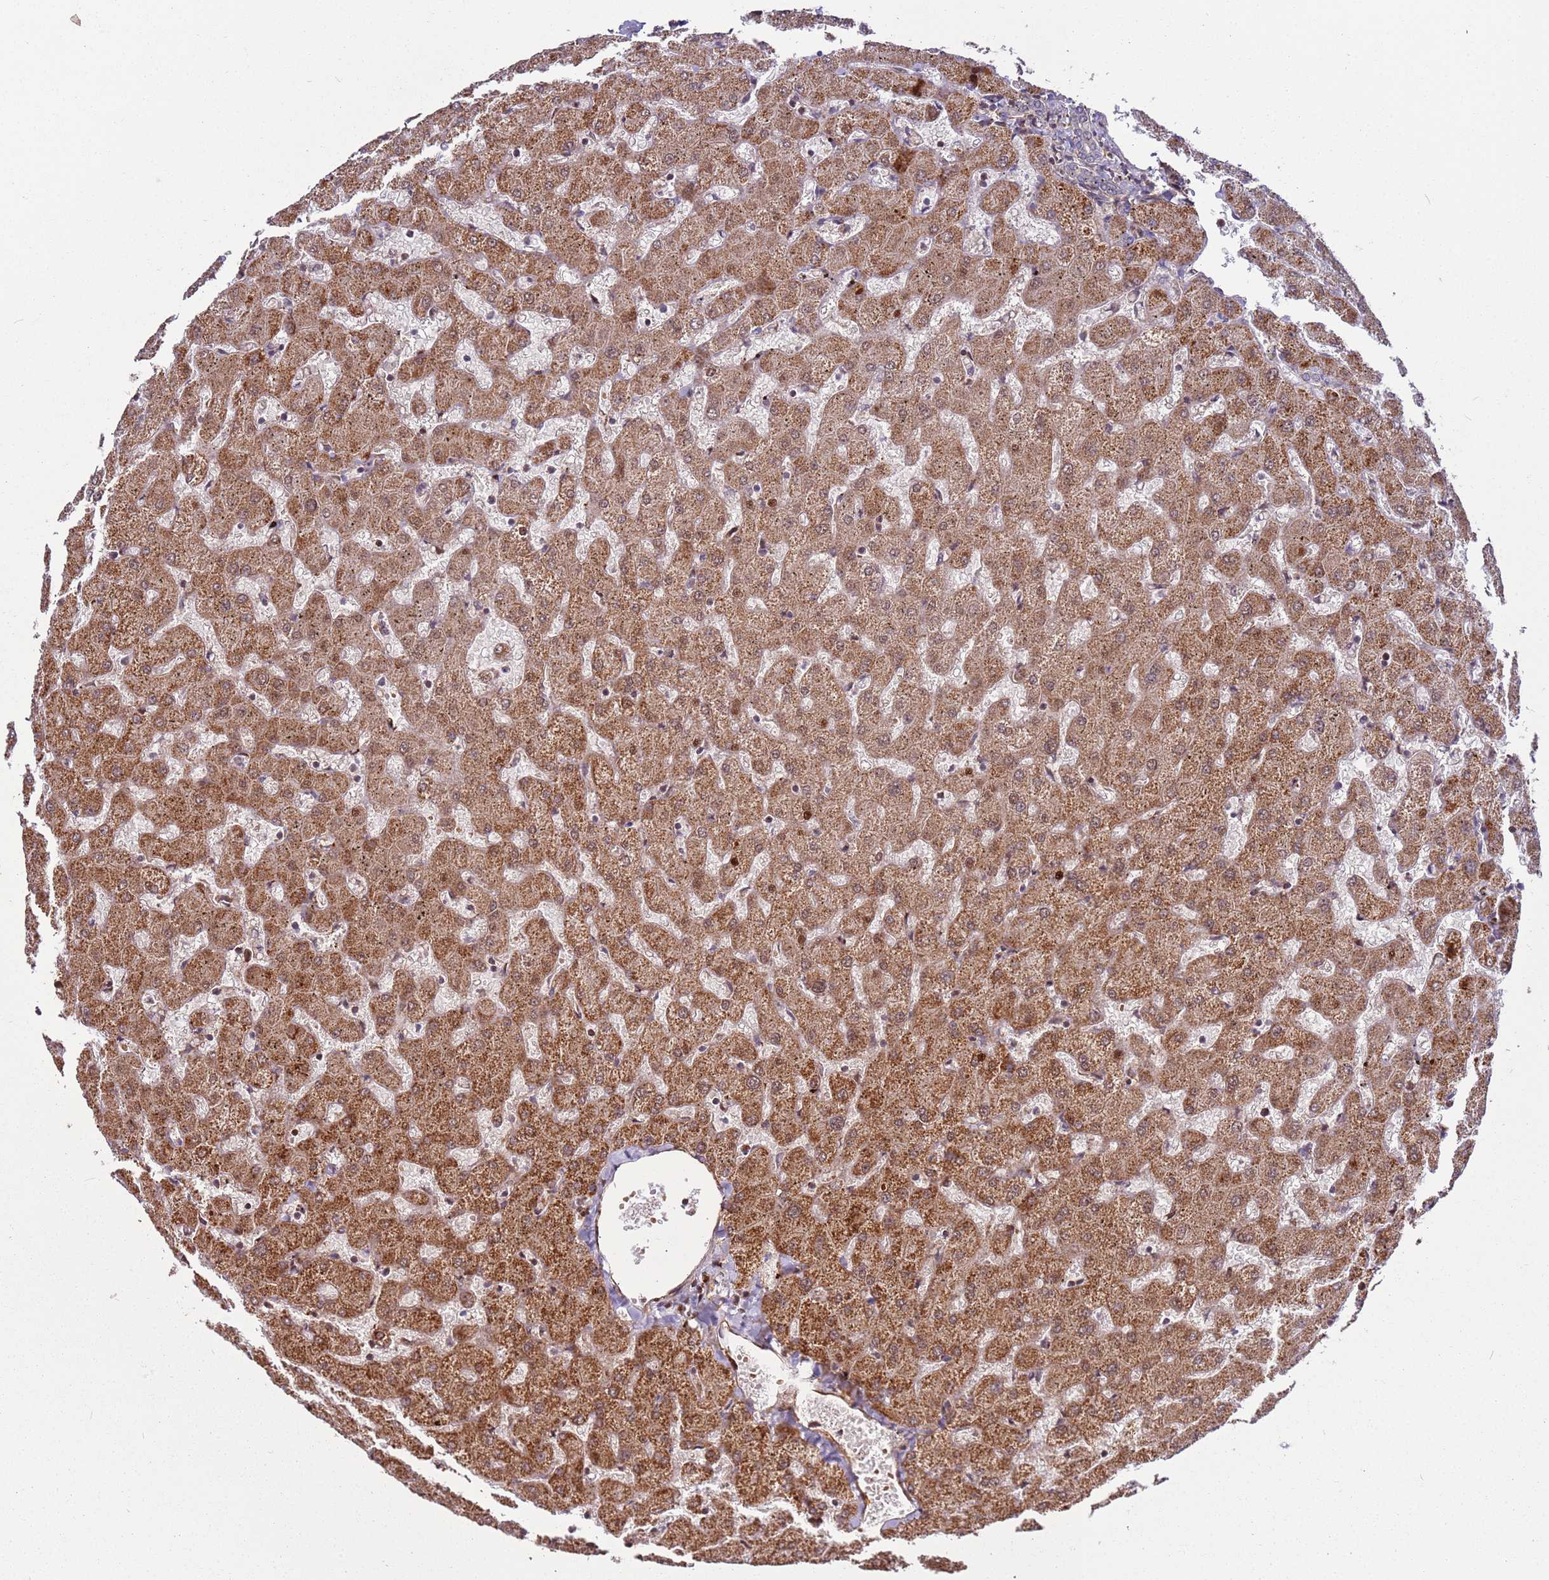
{"staining": {"intensity": "weak", "quantity": ">75%", "location": "cytoplasmic/membranous"}, "tissue": "liver", "cell_type": "Cholangiocytes", "image_type": "normal", "snomed": [{"axis": "morphology", "description": "Normal tissue, NOS"}, {"axis": "topography", "description": "Liver"}], "caption": "DAB (3,3'-diaminobenzidine) immunohistochemical staining of normal human liver reveals weak cytoplasmic/membranous protein staining in about >75% of cholangiocytes.", "gene": "RHBDL1", "patient": {"sex": "female", "age": 63}}